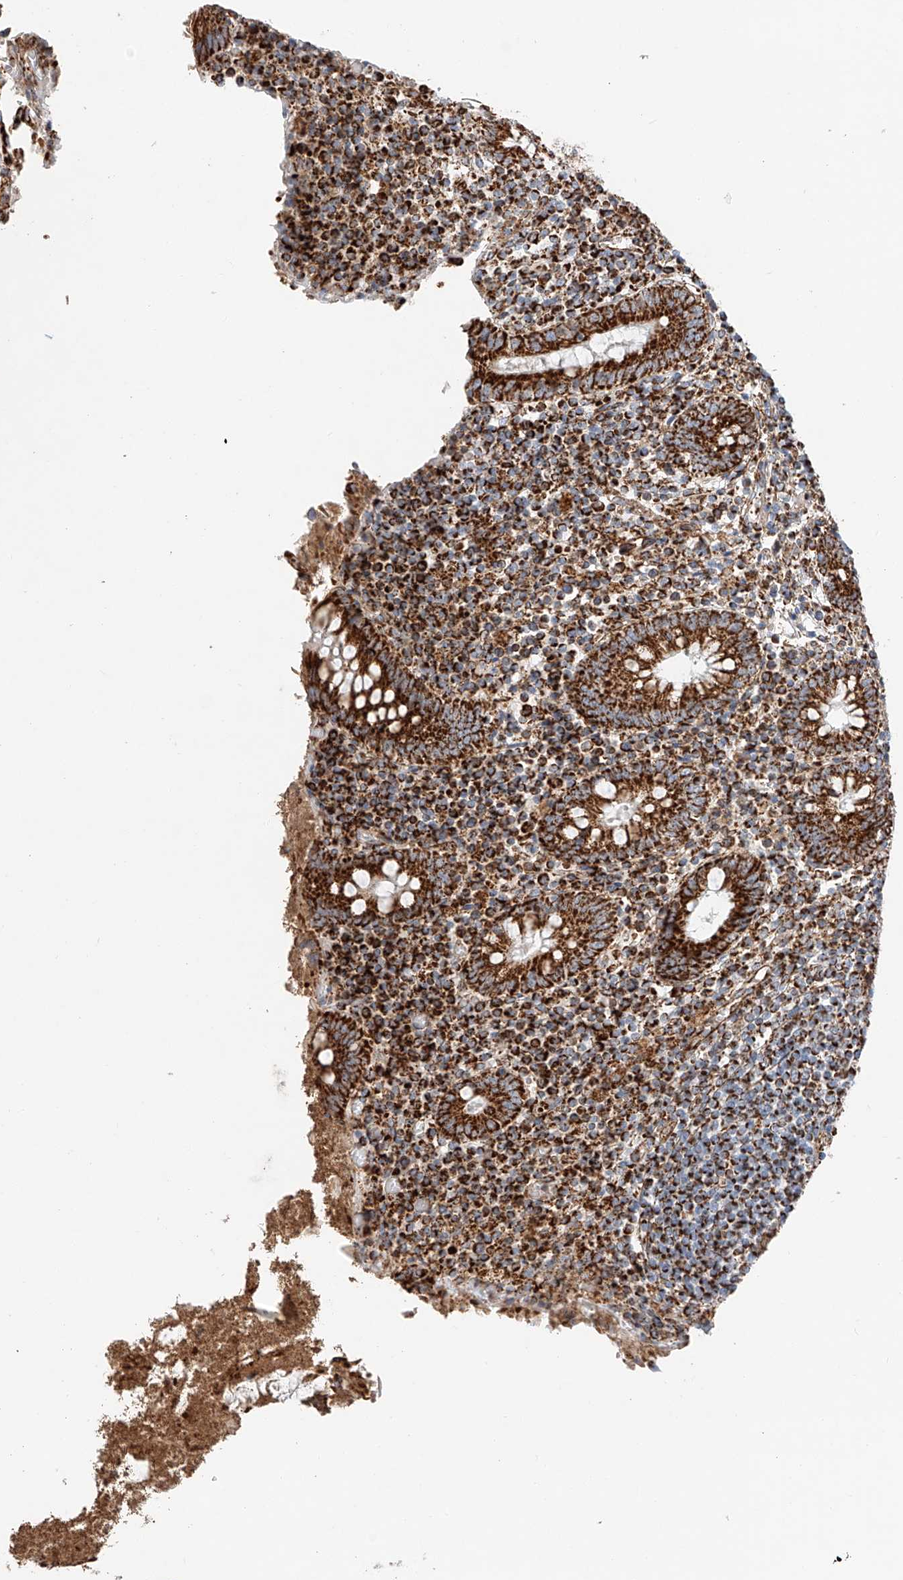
{"staining": {"intensity": "strong", "quantity": ">75%", "location": "cytoplasmic/membranous"}, "tissue": "appendix", "cell_type": "Glandular cells", "image_type": "normal", "snomed": [{"axis": "morphology", "description": "Normal tissue, NOS"}, {"axis": "topography", "description": "Appendix"}], "caption": "Protein analysis of normal appendix reveals strong cytoplasmic/membranous positivity in approximately >75% of glandular cells.", "gene": "NDUFV3", "patient": {"sex": "female", "age": 17}}